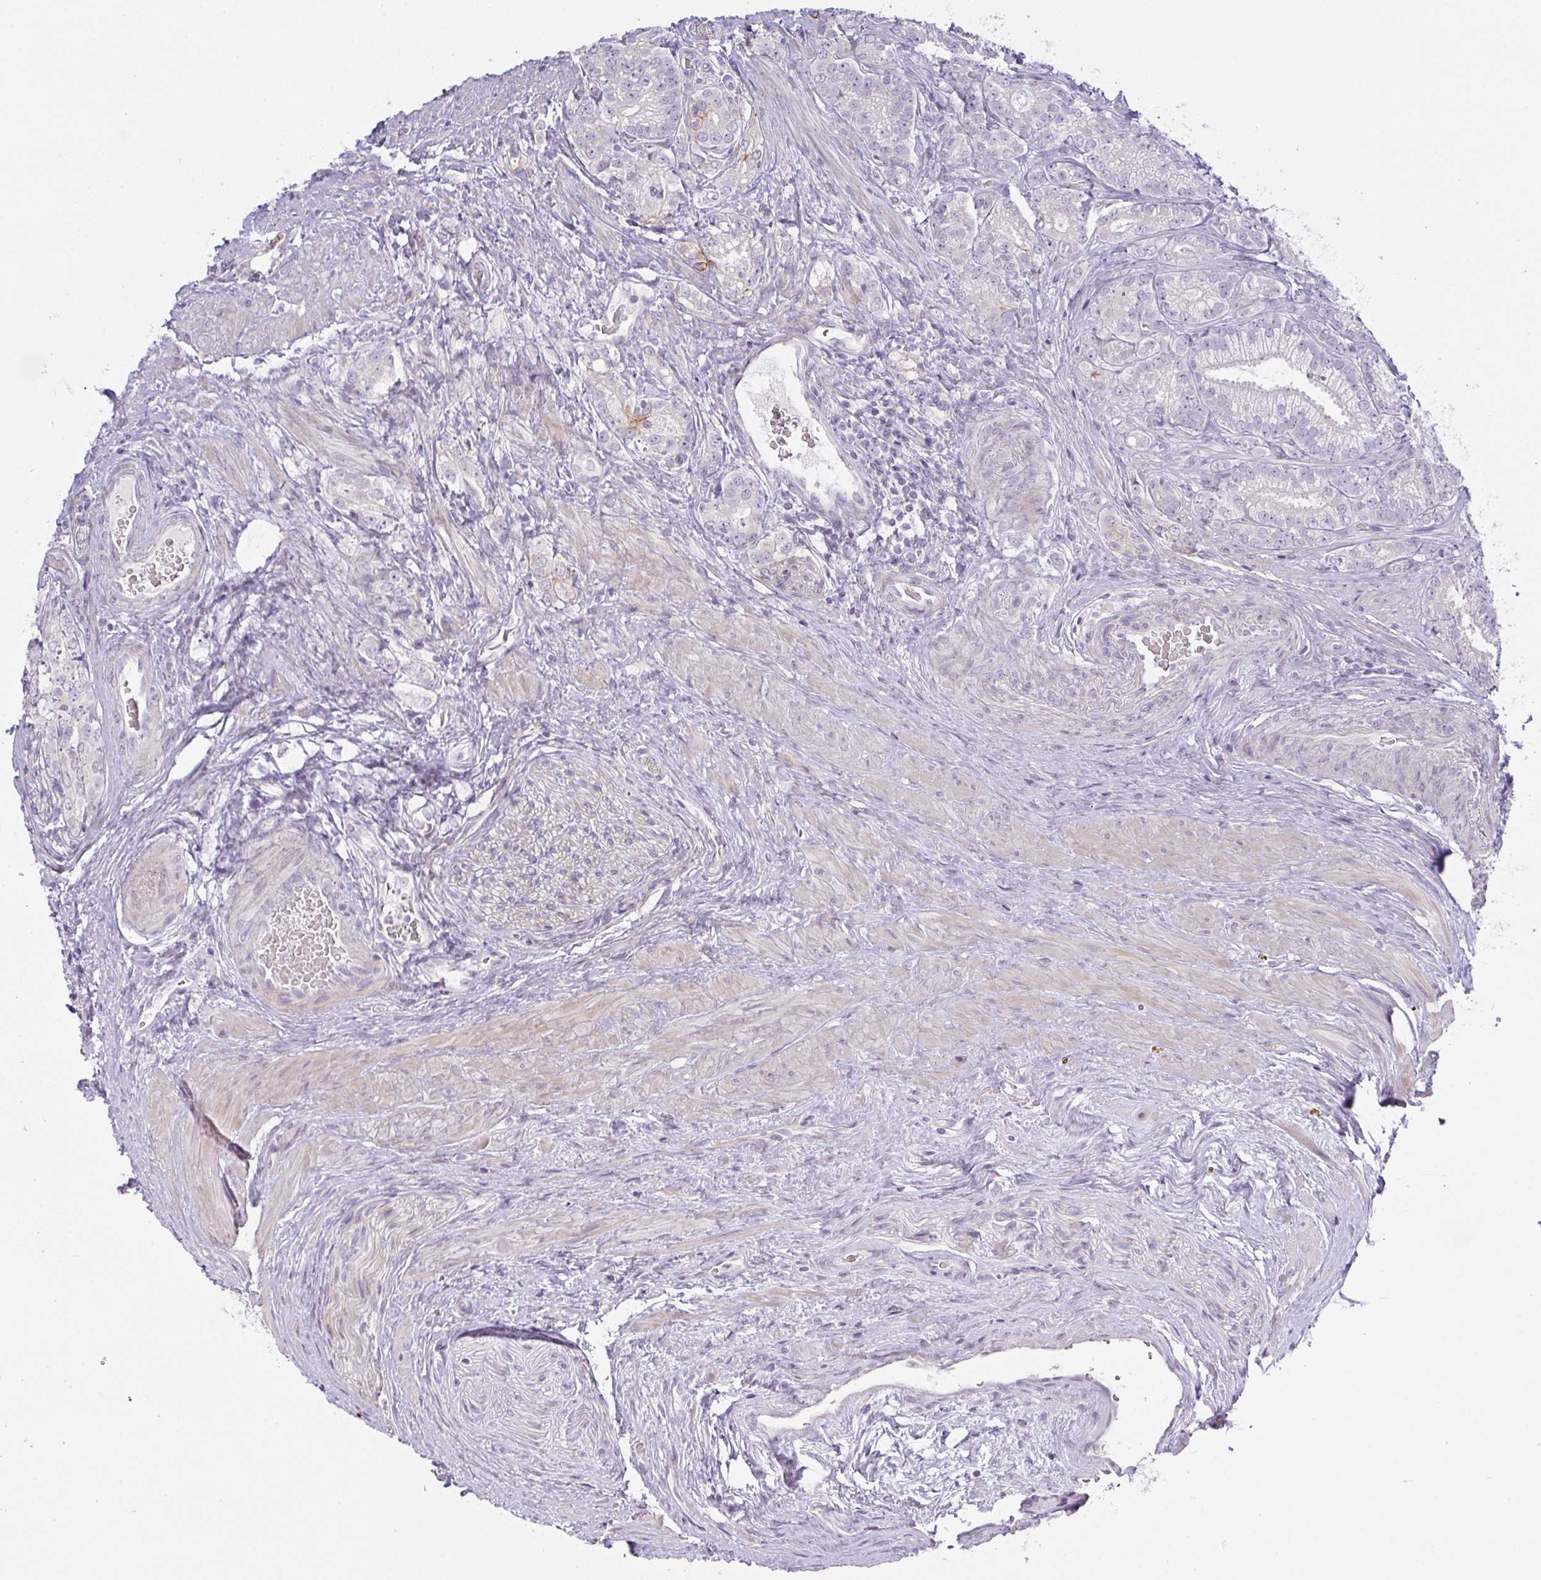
{"staining": {"intensity": "negative", "quantity": "none", "location": "none"}, "tissue": "prostate cancer", "cell_type": "Tumor cells", "image_type": "cancer", "snomed": [{"axis": "morphology", "description": "Adenocarcinoma, Low grade"}, {"axis": "topography", "description": "Prostate"}], "caption": "The histopathology image shows no staining of tumor cells in prostate cancer. The staining was performed using DAB to visualize the protein expression in brown, while the nuclei were stained in blue with hematoxylin (Magnification: 20x).", "gene": "SIRPB2", "patient": {"sex": "male", "age": 63}}